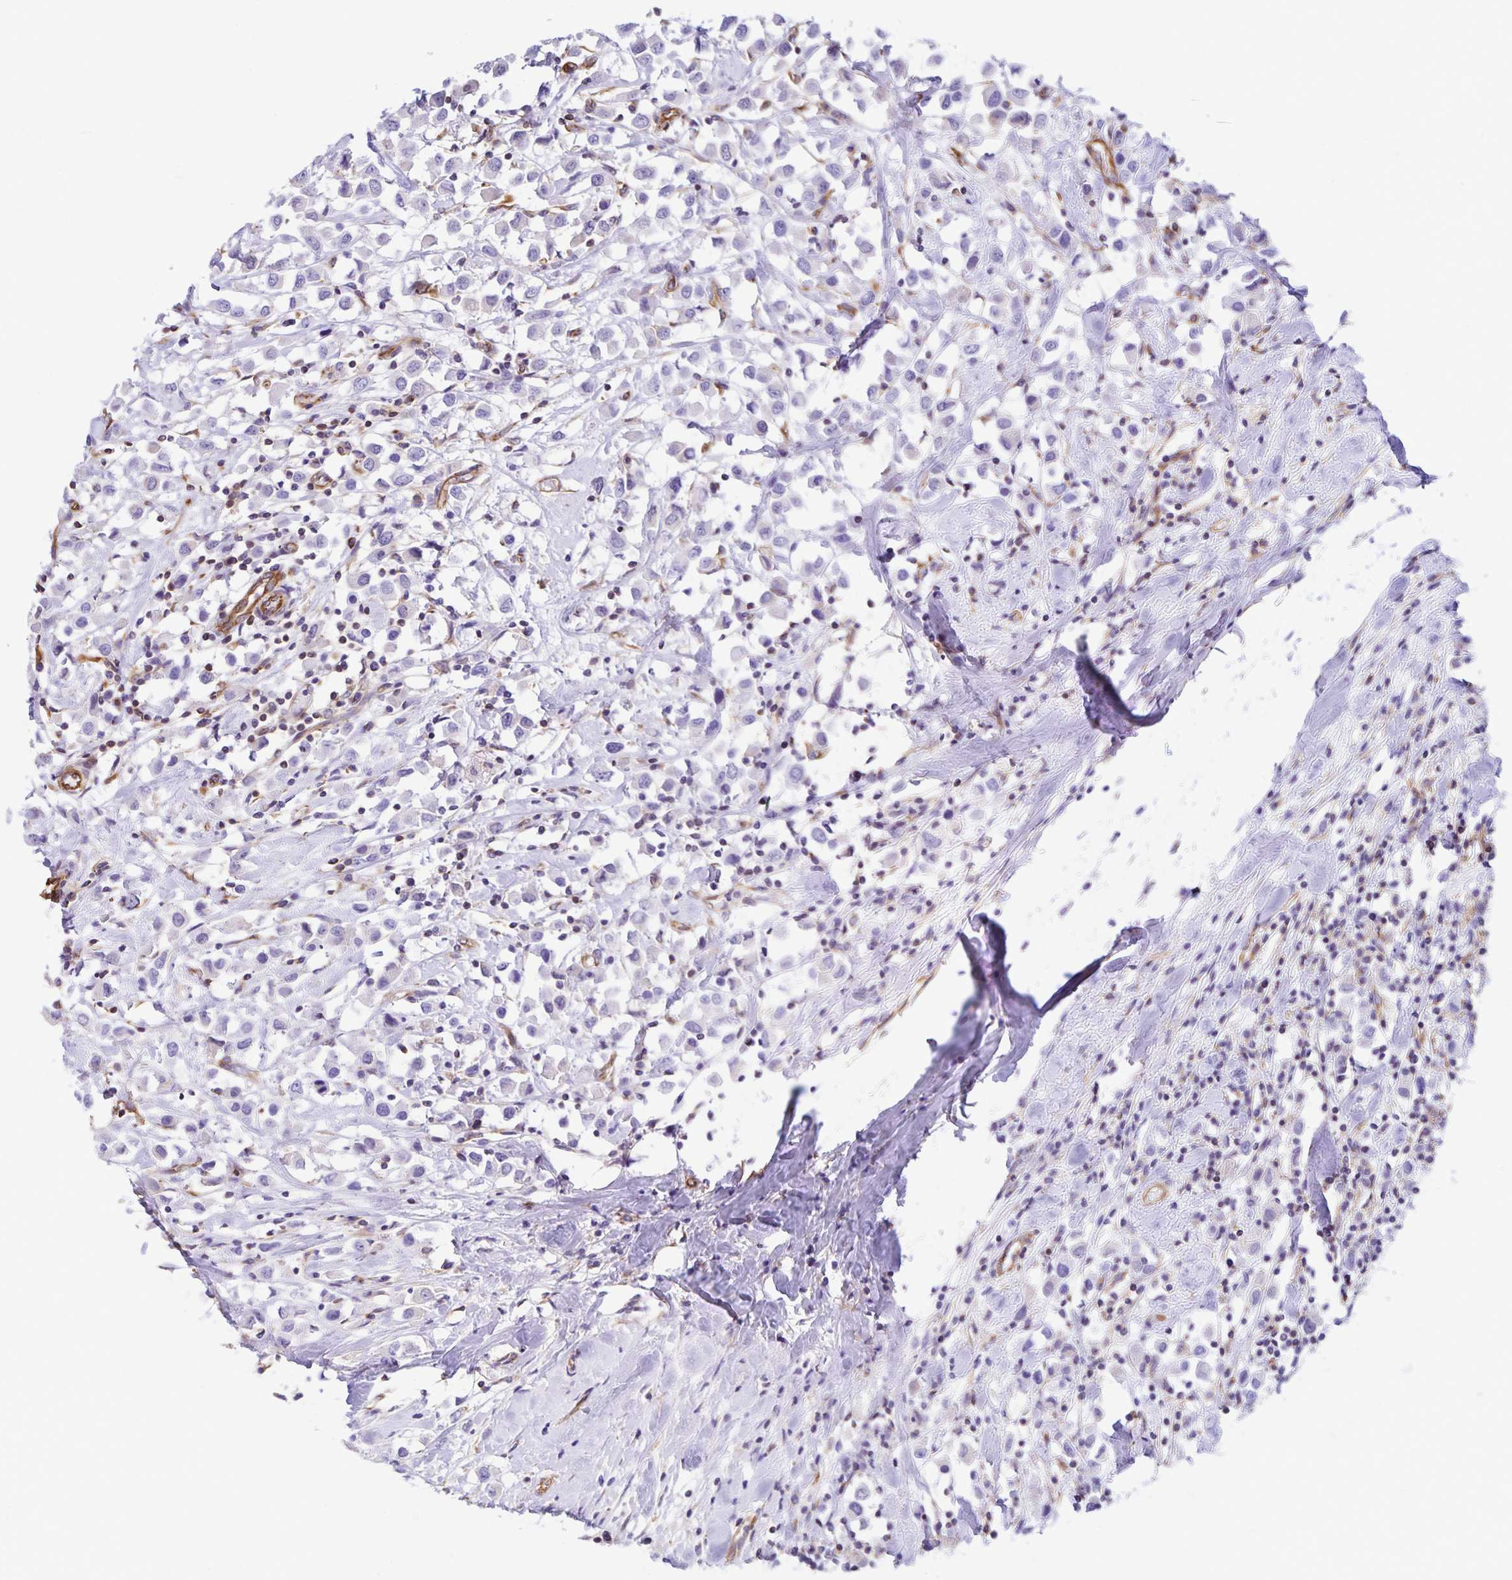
{"staining": {"intensity": "negative", "quantity": "none", "location": "none"}, "tissue": "breast cancer", "cell_type": "Tumor cells", "image_type": "cancer", "snomed": [{"axis": "morphology", "description": "Duct carcinoma"}, {"axis": "topography", "description": "Breast"}], "caption": "A photomicrograph of human breast cancer (intraductal carcinoma) is negative for staining in tumor cells. (Brightfield microscopy of DAB (3,3'-diaminobenzidine) immunohistochemistry (IHC) at high magnification).", "gene": "TRPV6", "patient": {"sex": "female", "age": 61}}